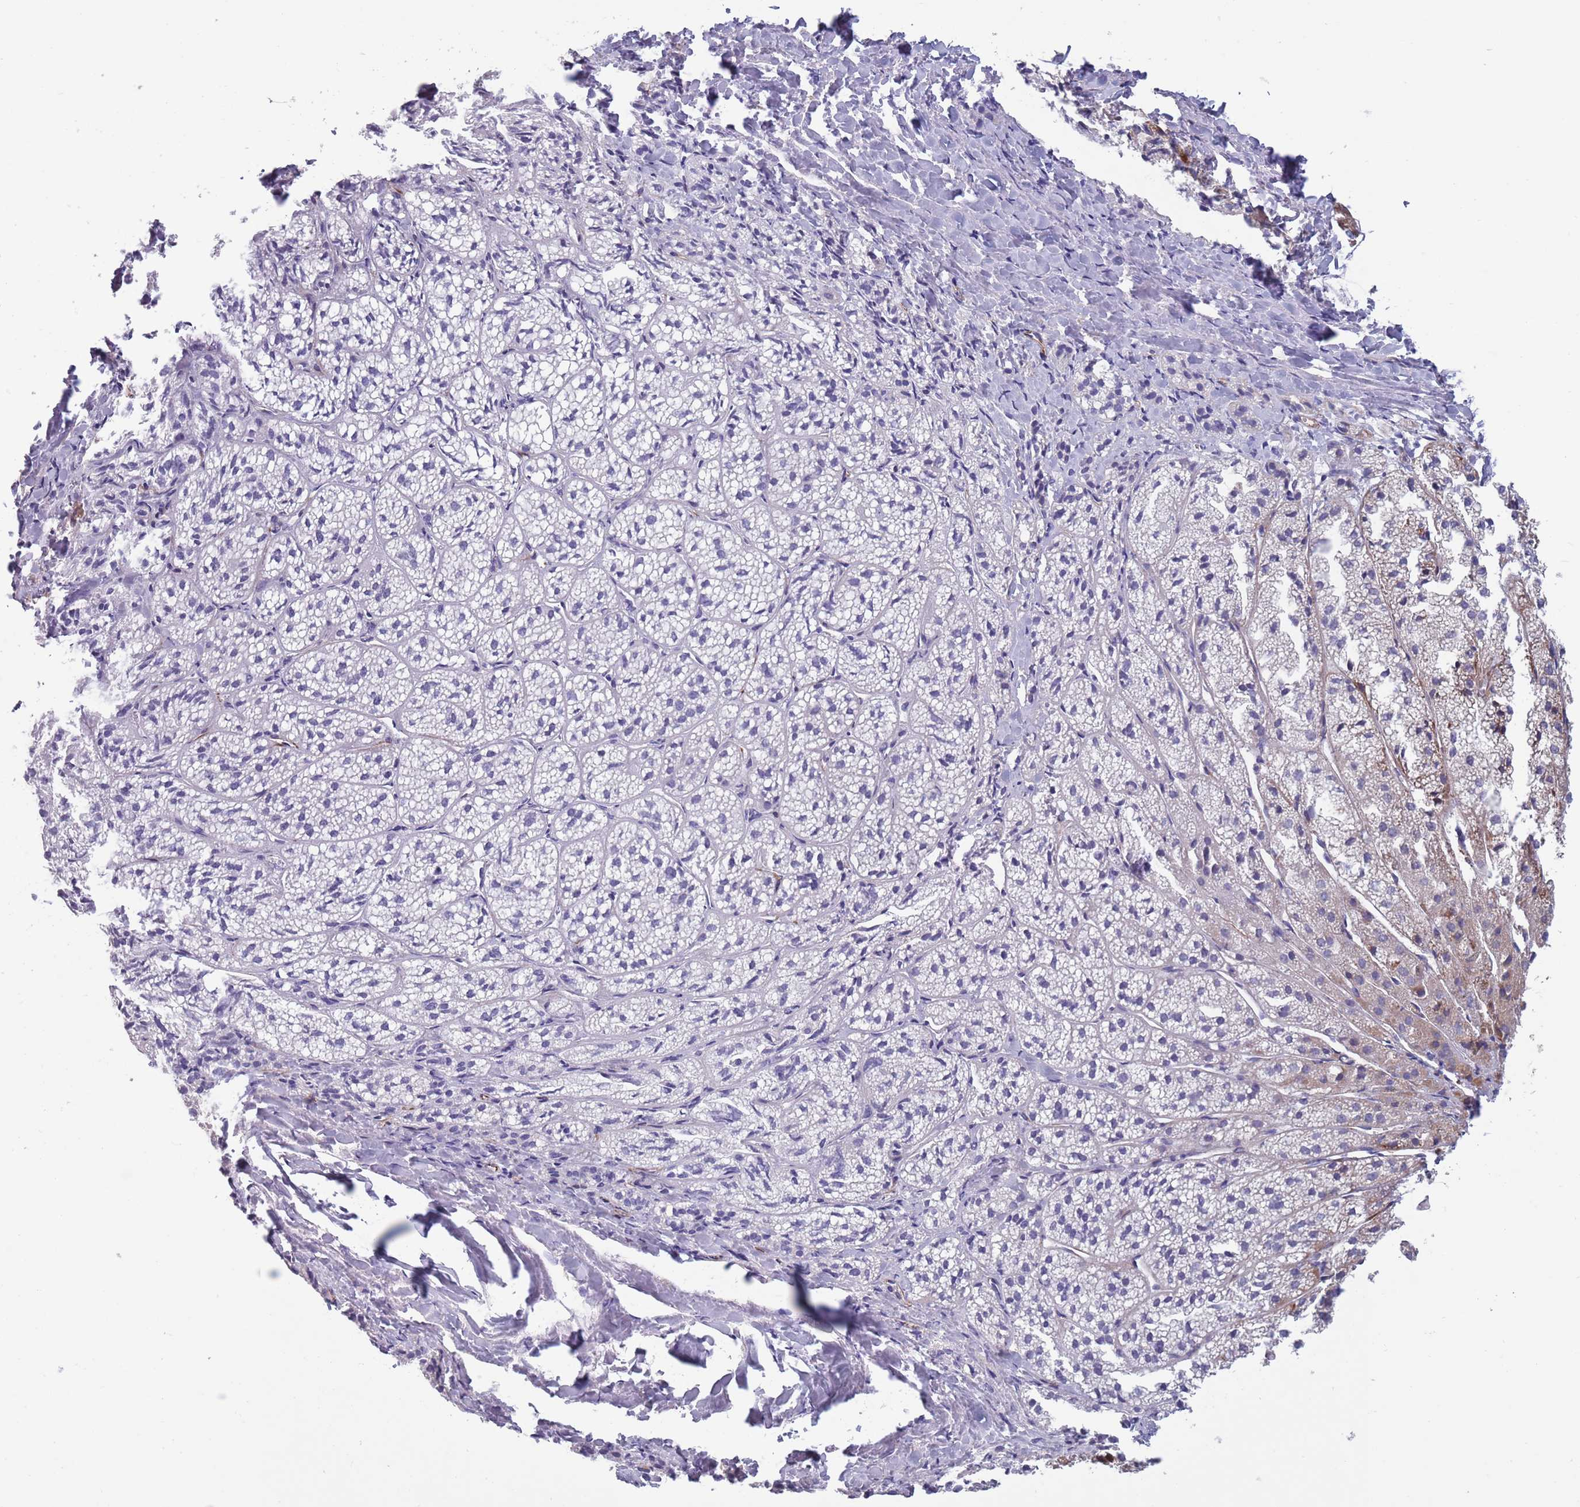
{"staining": {"intensity": "strong", "quantity": "<25%", "location": "cytoplasmic/membranous"}, "tissue": "adrenal gland", "cell_type": "Glandular cells", "image_type": "normal", "snomed": [{"axis": "morphology", "description": "Normal tissue, NOS"}, {"axis": "topography", "description": "Adrenal gland"}], "caption": "Normal adrenal gland shows strong cytoplasmic/membranous expression in approximately <25% of glandular cells, visualized by immunohistochemistry.", "gene": "TYW1B", "patient": {"sex": "female", "age": 44}}